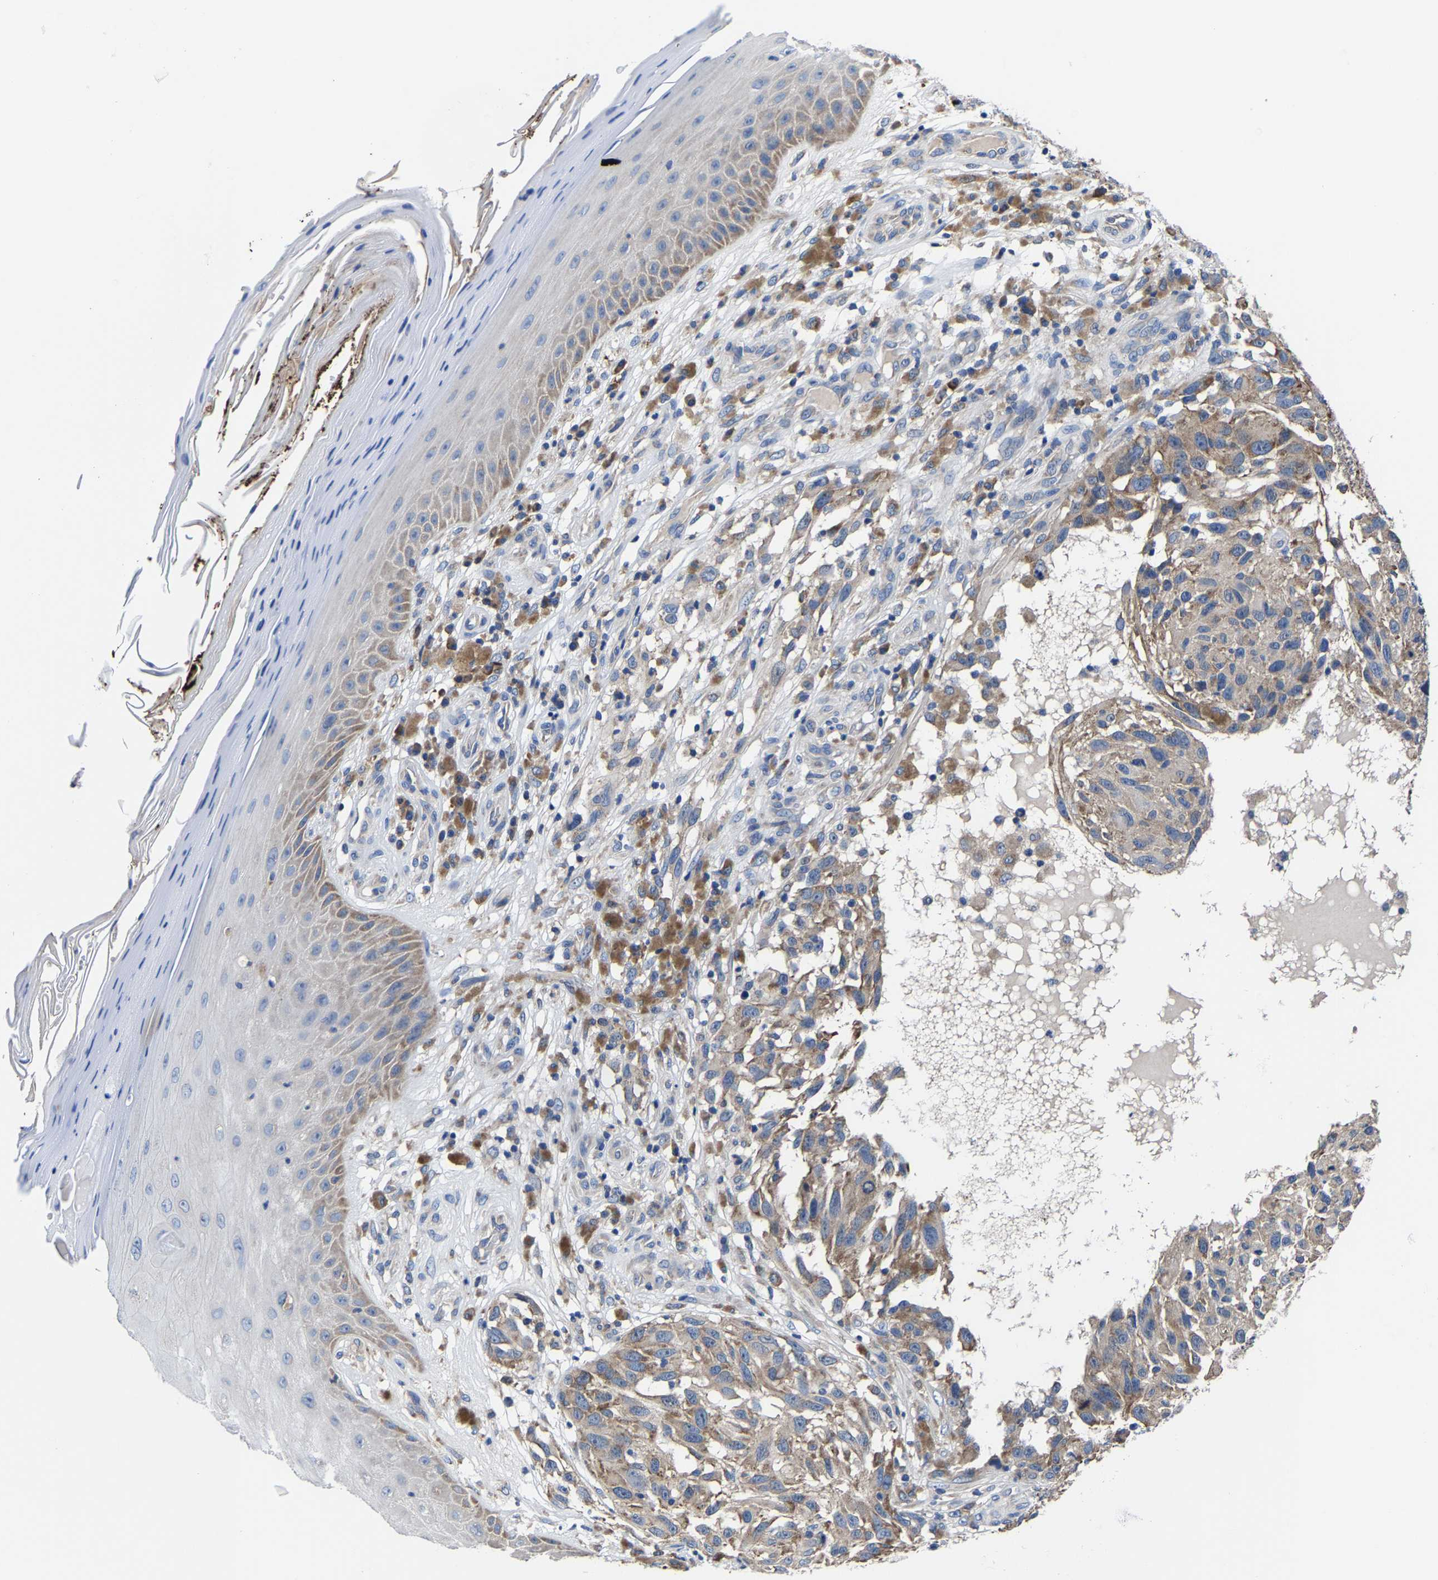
{"staining": {"intensity": "weak", "quantity": ">75%", "location": "cytoplasmic/membranous"}, "tissue": "melanoma", "cell_type": "Tumor cells", "image_type": "cancer", "snomed": [{"axis": "morphology", "description": "Malignant melanoma, NOS"}, {"axis": "topography", "description": "Skin"}], "caption": "Human malignant melanoma stained with a brown dye displays weak cytoplasmic/membranous positive expression in approximately >75% of tumor cells.", "gene": "SRPK2", "patient": {"sex": "female", "age": 73}}